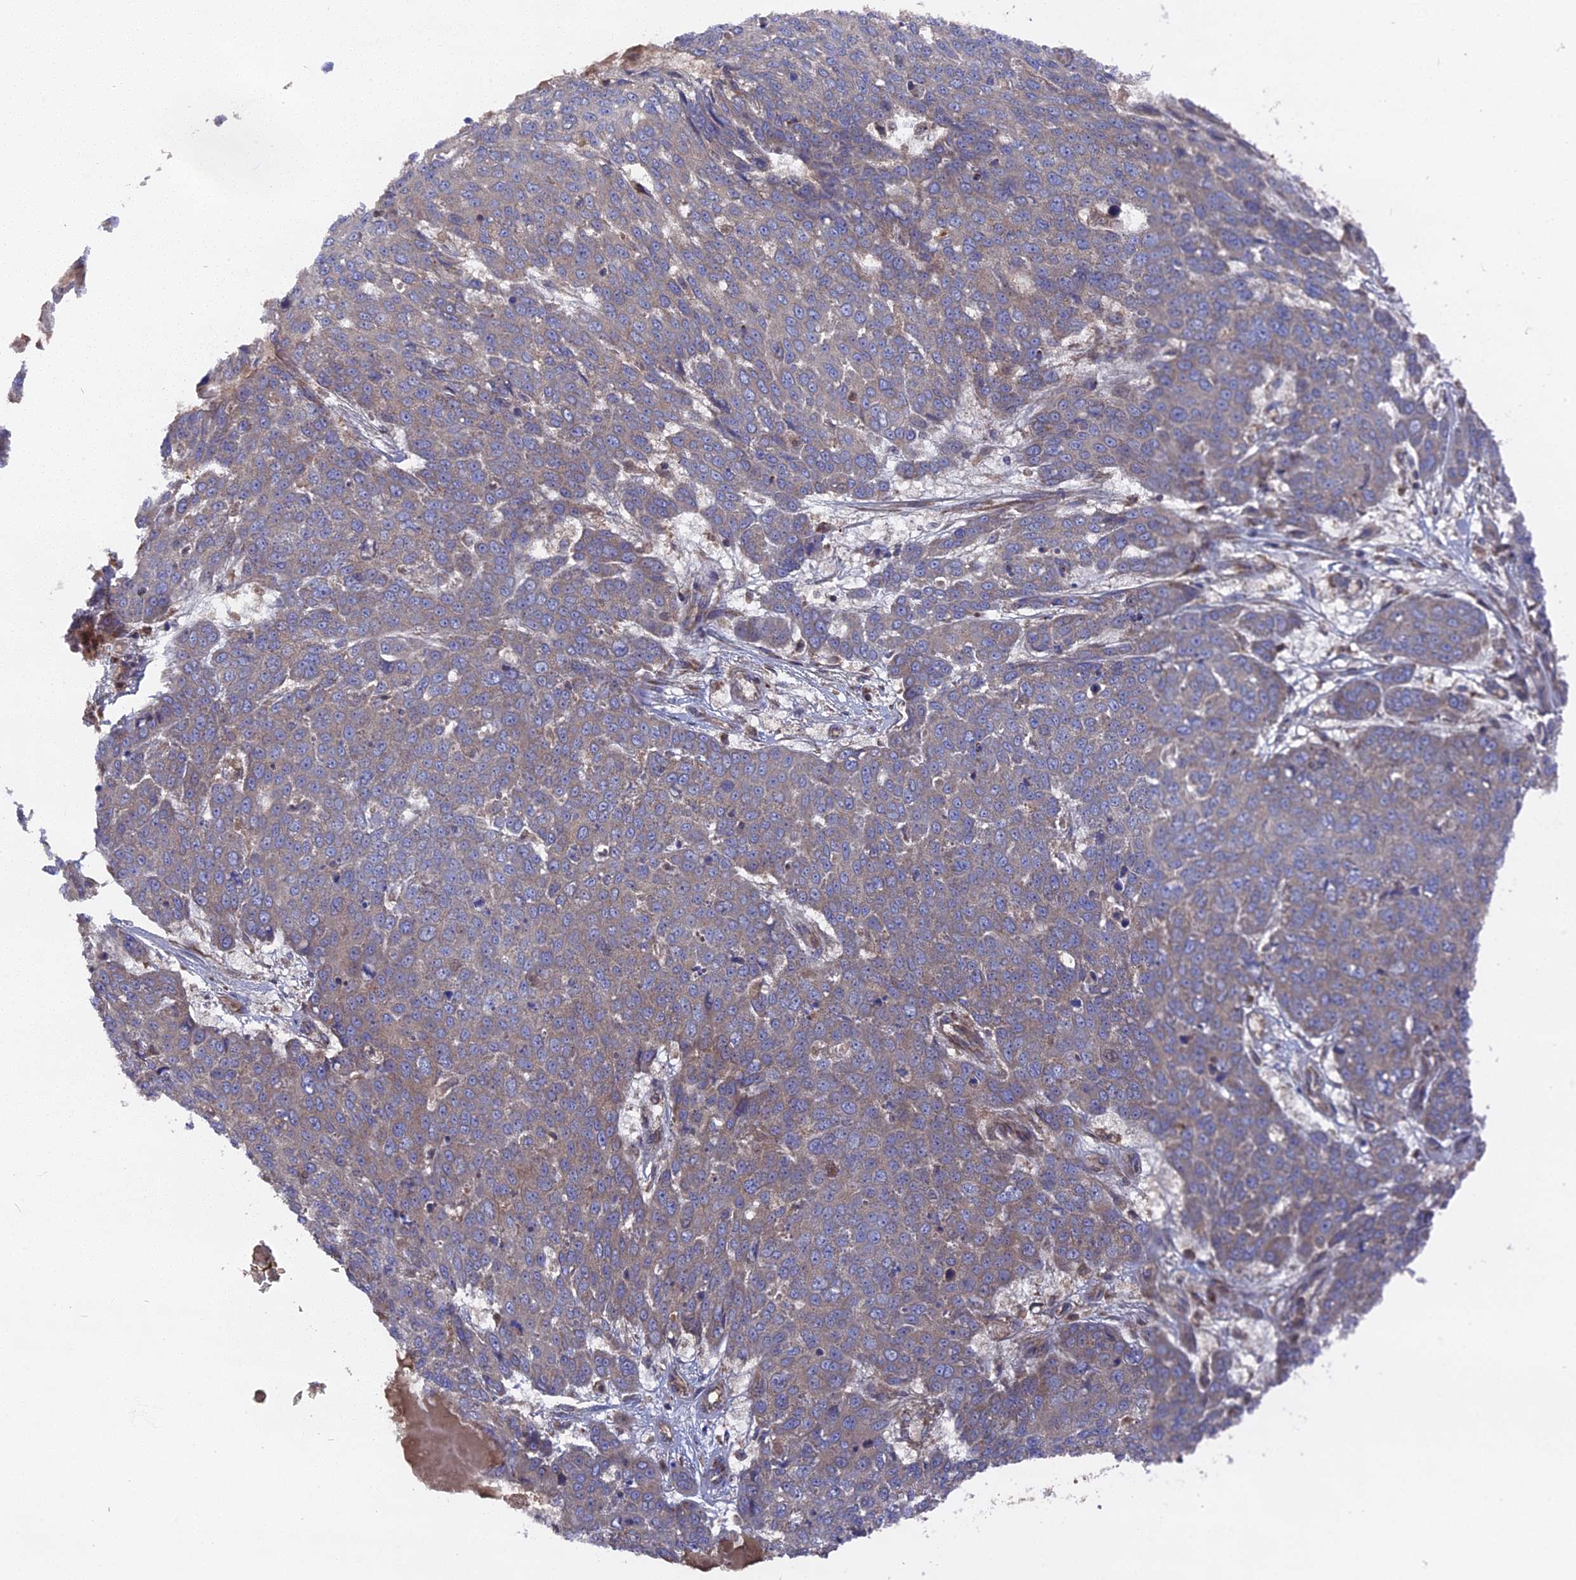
{"staining": {"intensity": "weak", "quantity": "<25%", "location": "cytoplasmic/membranous"}, "tissue": "skin cancer", "cell_type": "Tumor cells", "image_type": "cancer", "snomed": [{"axis": "morphology", "description": "Squamous cell carcinoma, NOS"}, {"axis": "topography", "description": "Skin"}], "caption": "Skin cancer was stained to show a protein in brown. There is no significant positivity in tumor cells.", "gene": "TELO2", "patient": {"sex": "male", "age": 71}}